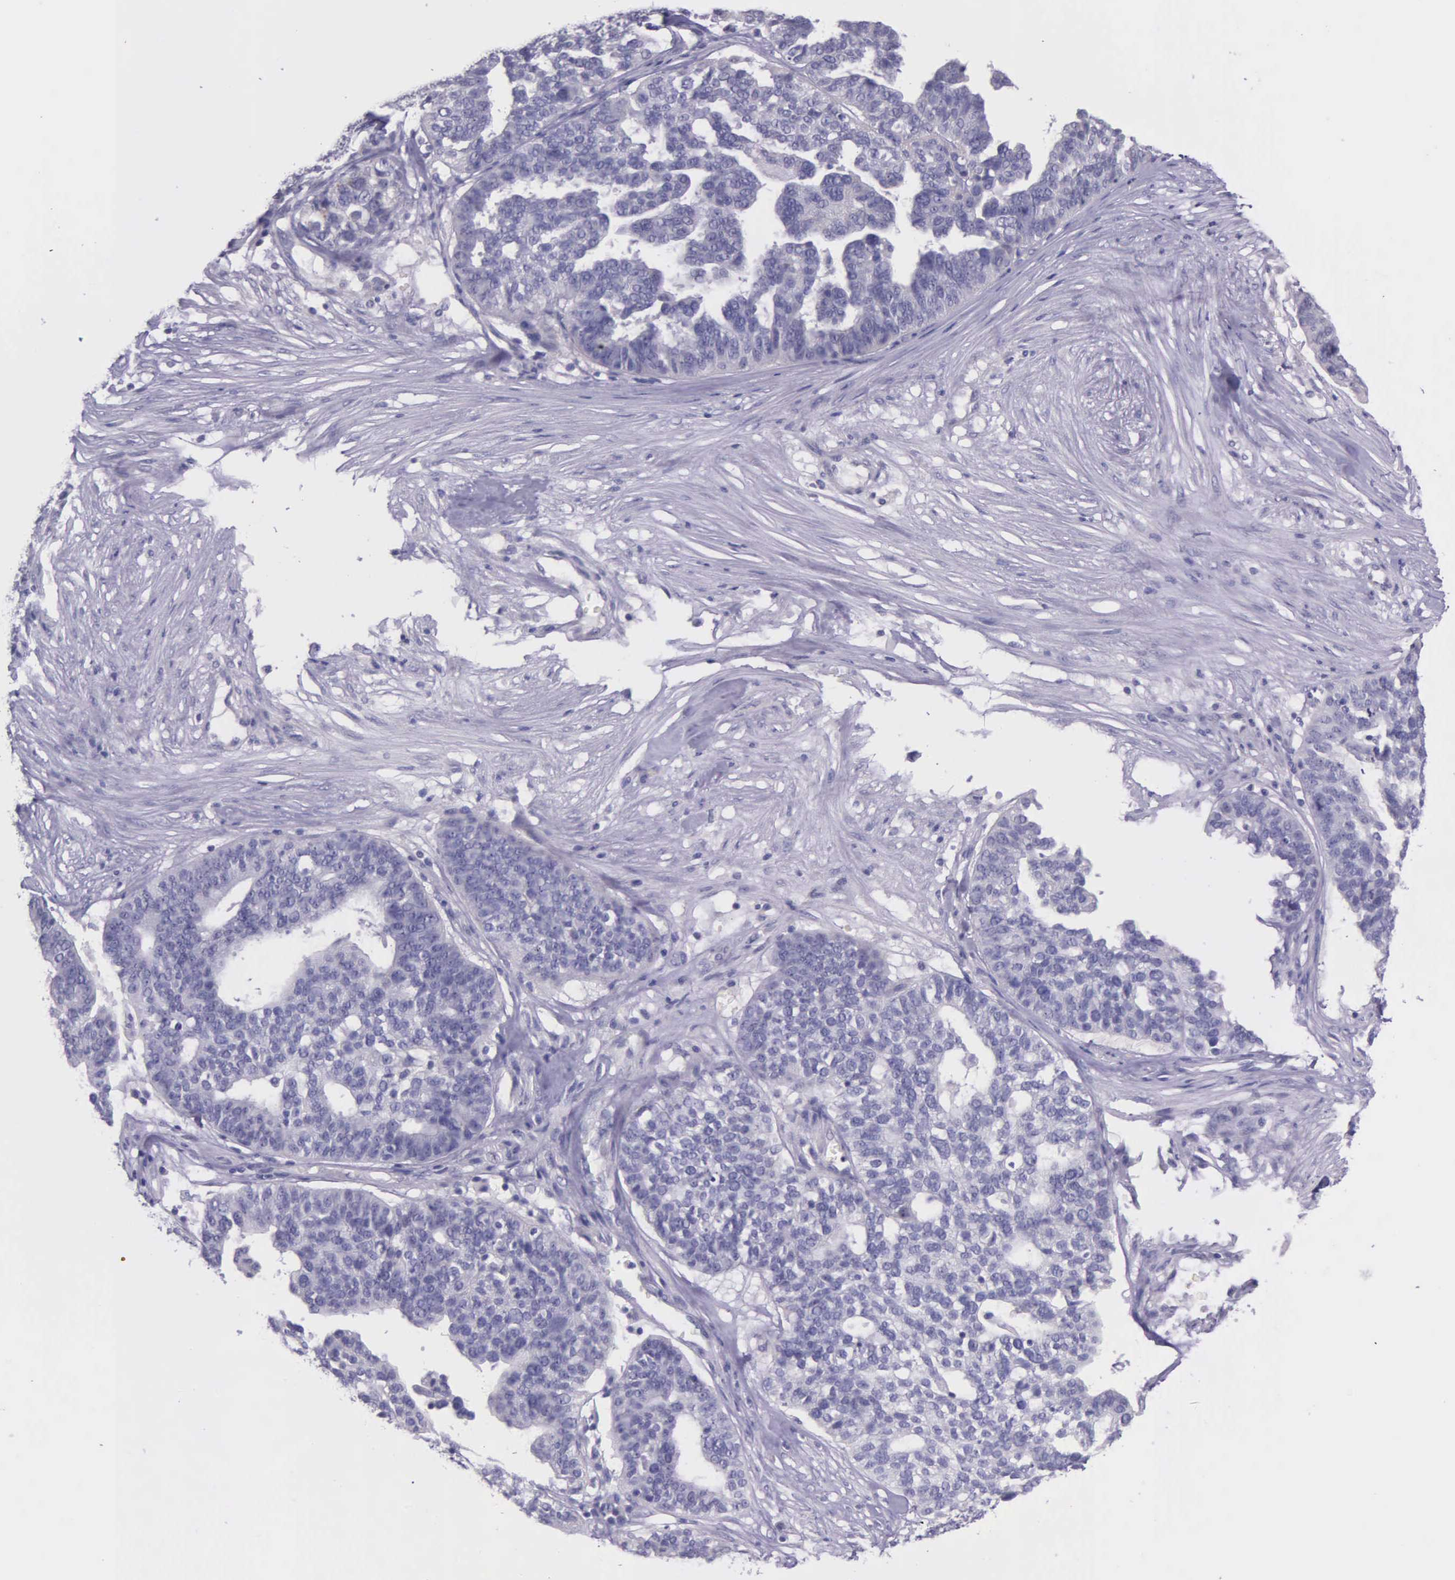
{"staining": {"intensity": "negative", "quantity": "none", "location": "none"}, "tissue": "ovarian cancer", "cell_type": "Tumor cells", "image_type": "cancer", "snomed": [{"axis": "morphology", "description": "Cystadenocarcinoma, serous, NOS"}, {"axis": "topography", "description": "Ovary"}], "caption": "Ovarian serous cystadenocarcinoma was stained to show a protein in brown. There is no significant staining in tumor cells.", "gene": "THSD7A", "patient": {"sex": "female", "age": 59}}